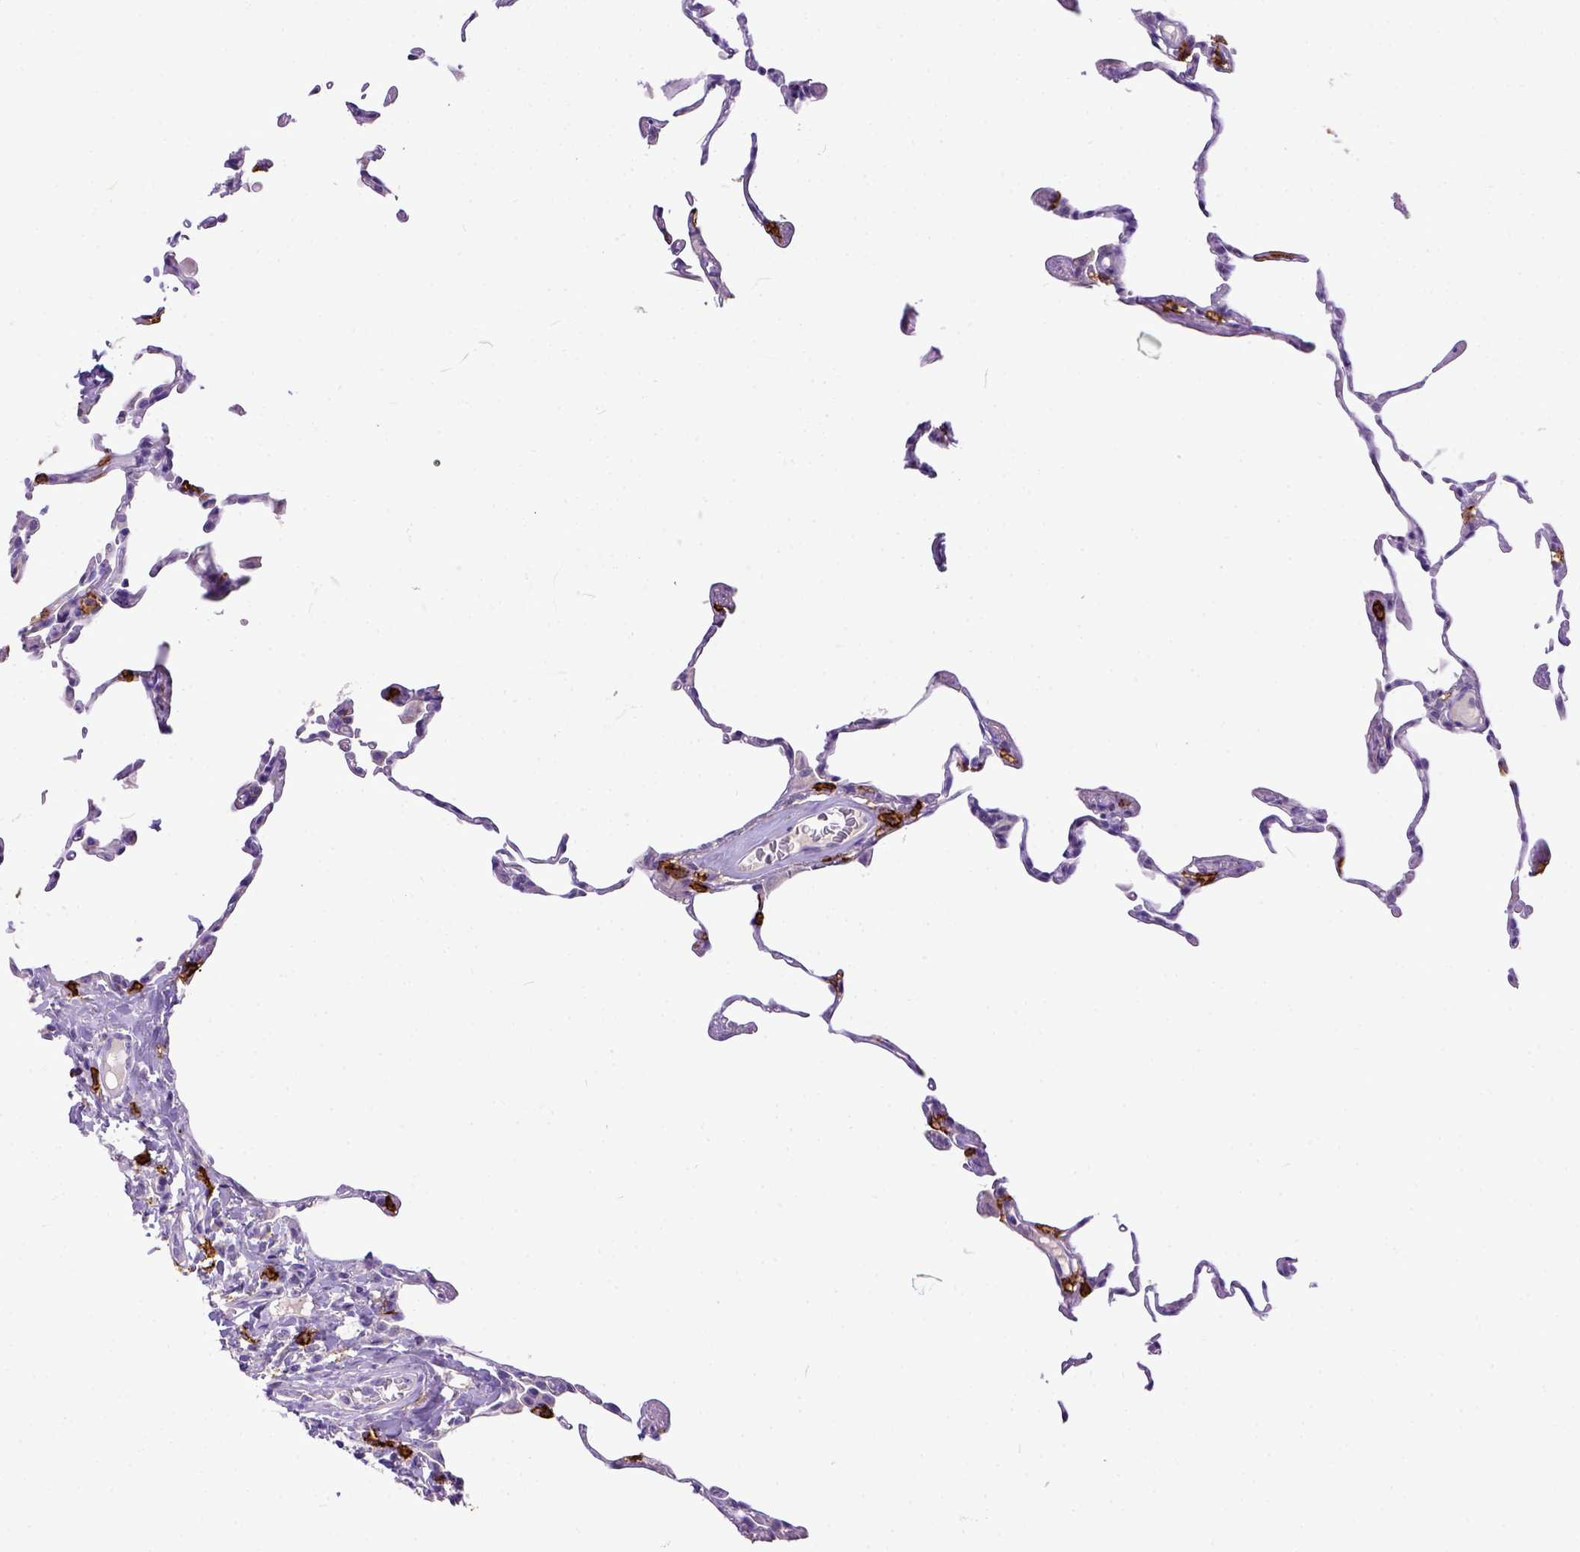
{"staining": {"intensity": "negative", "quantity": "none", "location": "none"}, "tissue": "lung", "cell_type": "Alveolar cells", "image_type": "normal", "snomed": [{"axis": "morphology", "description": "Normal tissue, NOS"}, {"axis": "topography", "description": "Lung"}], "caption": "Image shows no significant protein positivity in alveolar cells of normal lung.", "gene": "KIT", "patient": {"sex": "female", "age": 57}}